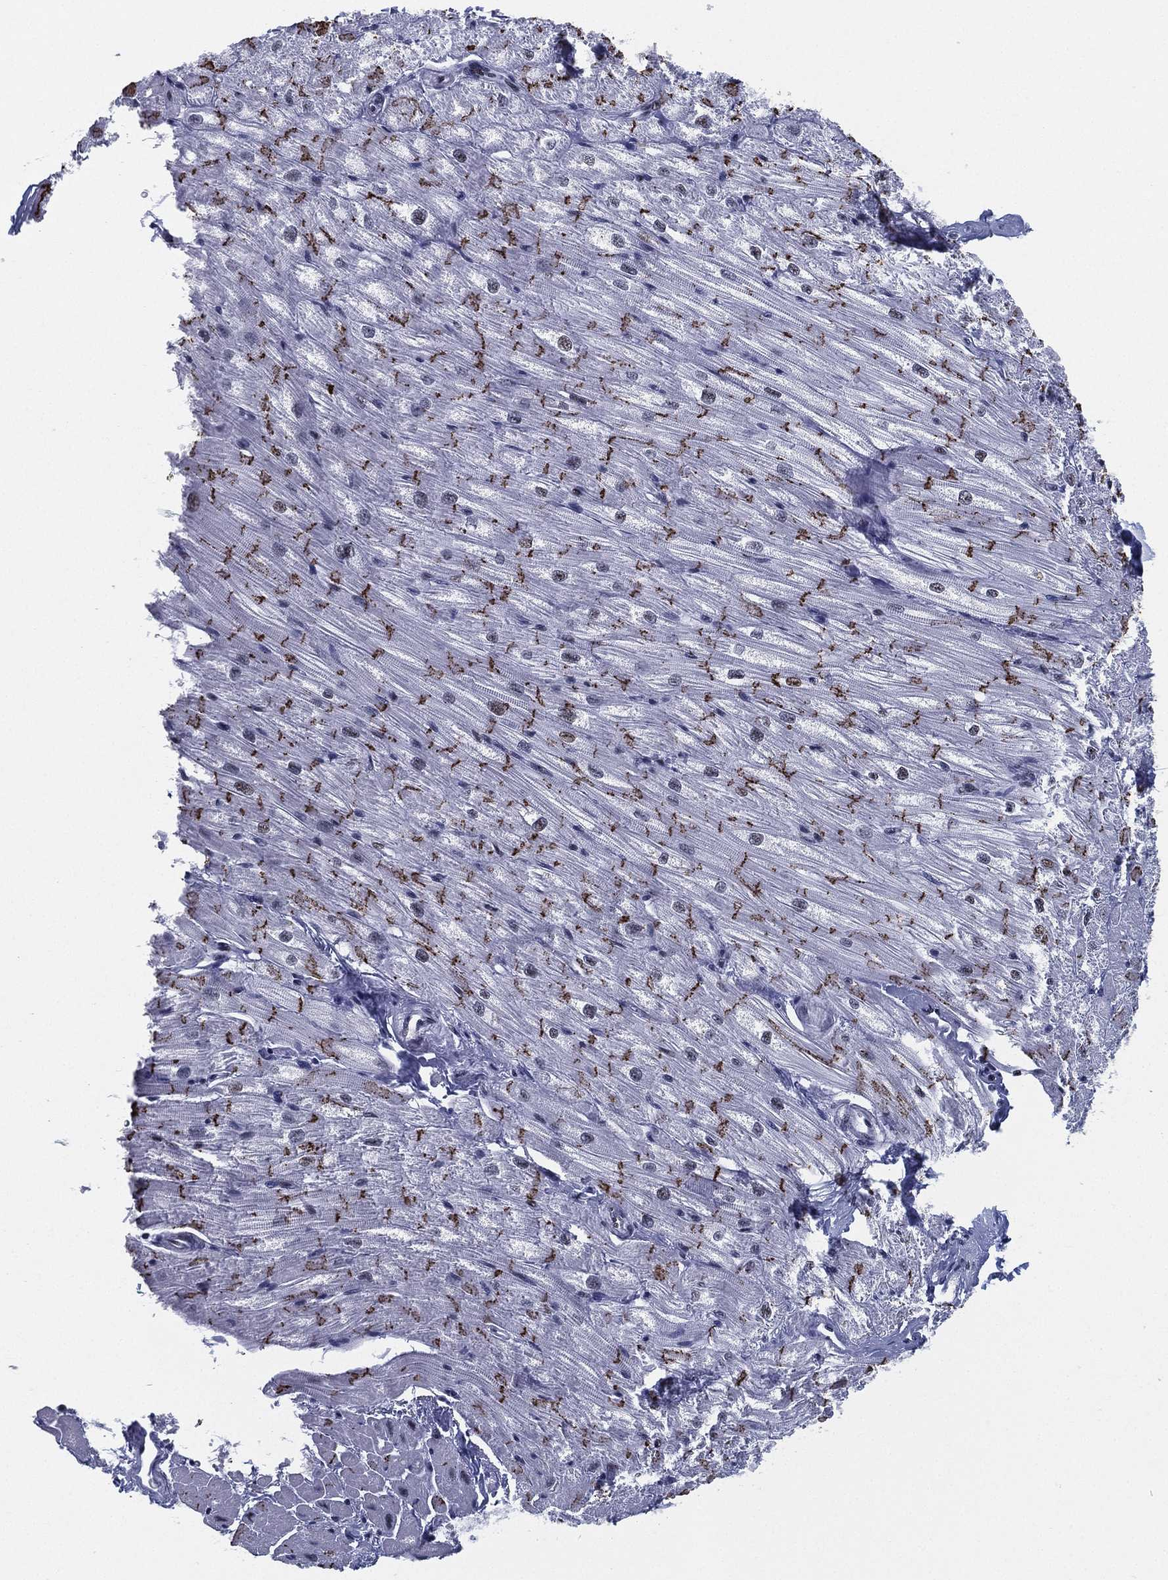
{"staining": {"intensity": "strong", "quantity": "<25%", "location": "cytoplasmic/membranous"}, "tissue": "heart muscle", "cell_type": "Cardiomyocytes", "image_type": "normal", "snomed": [{"axis": "morphology", "description": "Normal tissue, NOS"}, {"axis": "topography", "description": "Heart"}], "caption": "IHC micrograph of normal heart muscle: human heart muscle stained using immunohistochemistry (IHC) reveals medium levels of strong protein expression localized specifically in the cytoplasmic/membranous of cardiomyocytes, appearing as a cytoplasmic/membranous brown color.", "gene": "CYB561D2", "patient": {"sex": "male", "age": 57}}